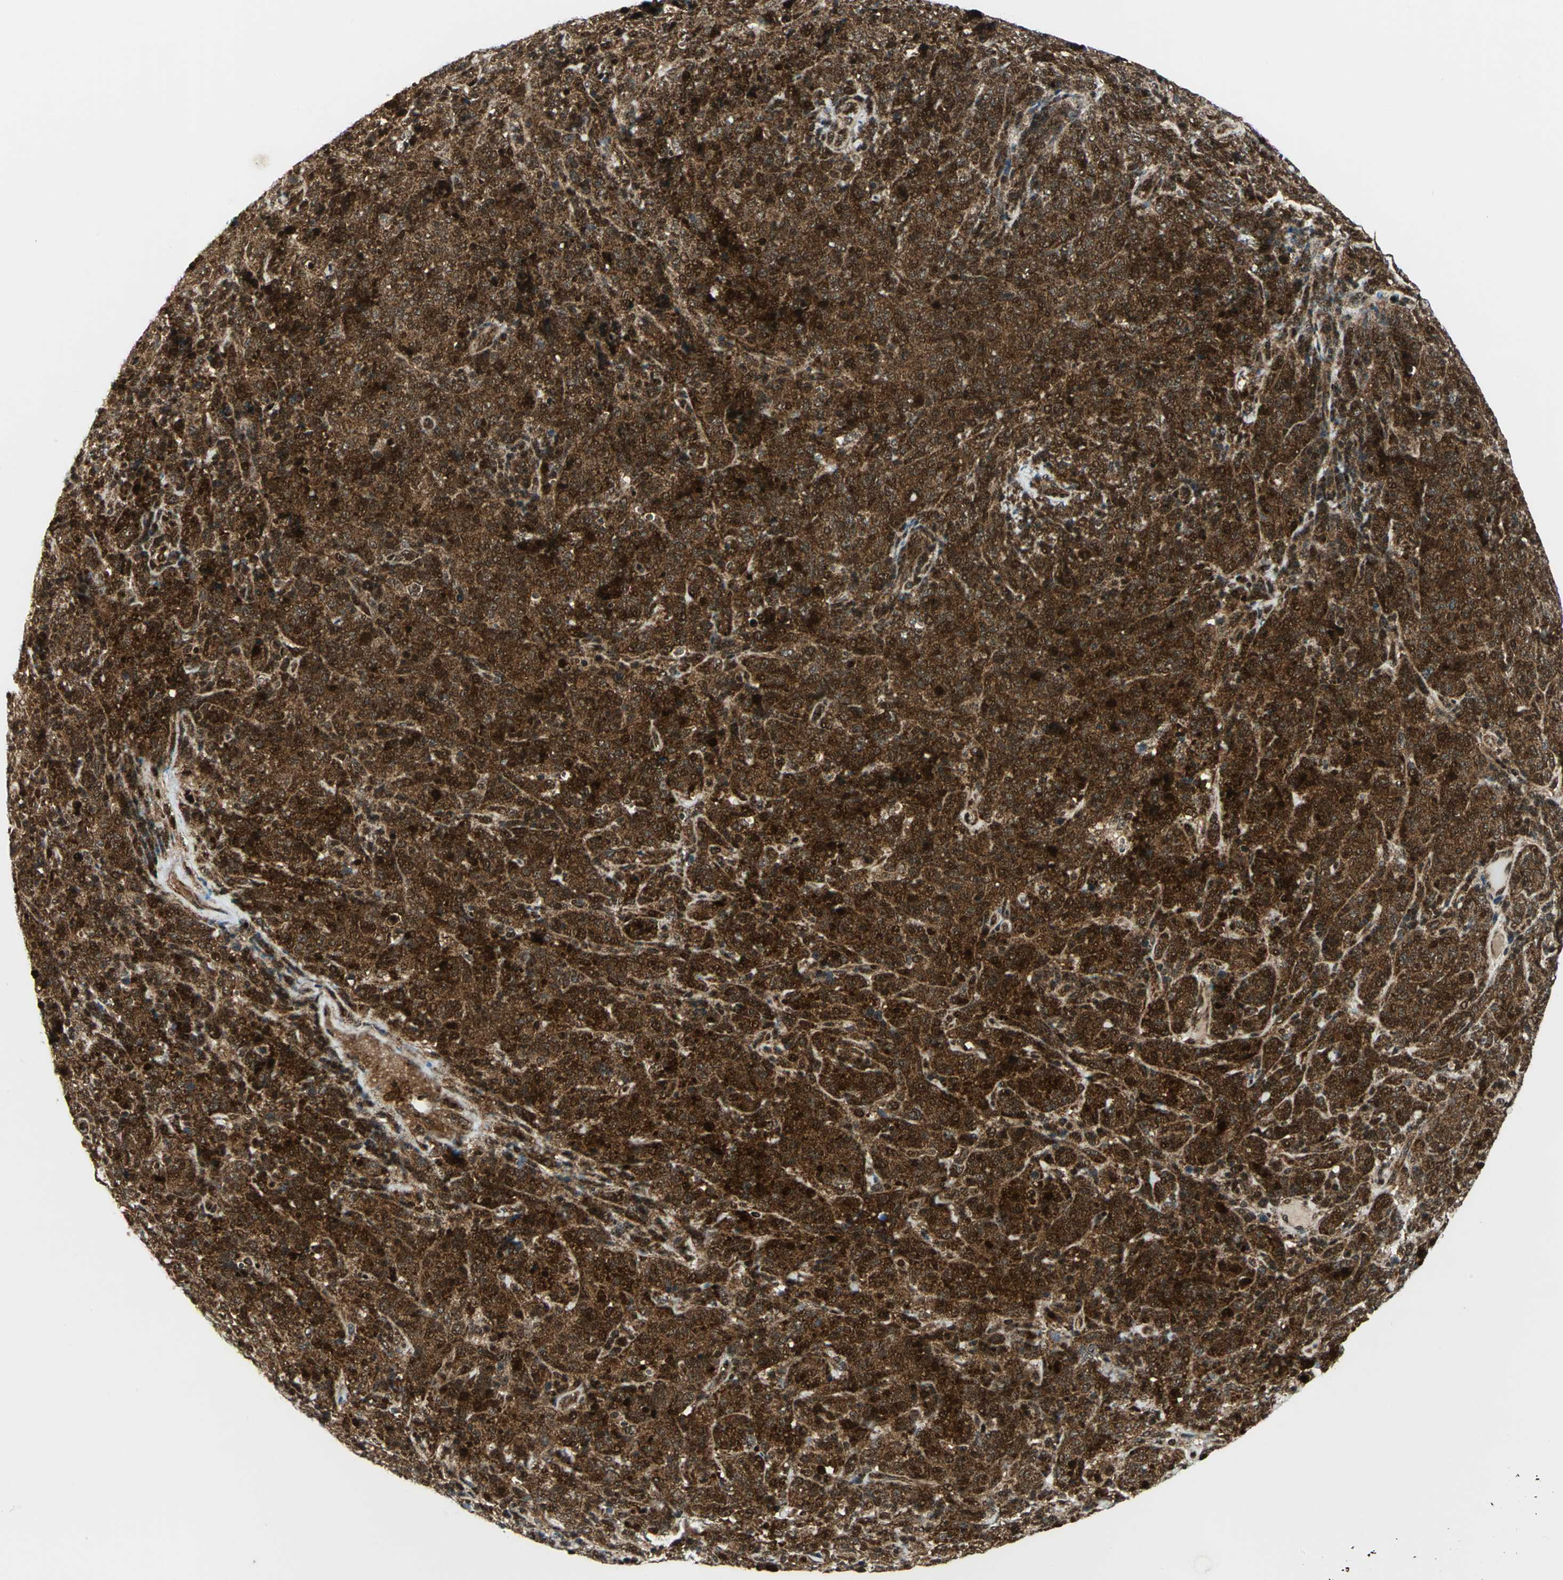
{"staining": {"intensity": "strong", "quantity": ">75%", "location": "cytoplasmic/membranous,nuclear"}, "tissue": "lymphoma", "cell_type": "Tumor cells", "image_type": "cancer", "snomed": [{"axis": "morphology", "description": "Malignant lymphoma, non-Hodgkin's type, High grade"}, {"axis": "topography", "description": "Tonsil"}], "caption": "Lymphoma tissue reveals strong cytoplasmic/membranous and nuclear expression in approximately >75% of tumor cells Immunohistochemistry stains the protein in brown and the nuclei are stained blue.", "gene": "COPS5", "patient": {"sex": "female", "age": 36}}